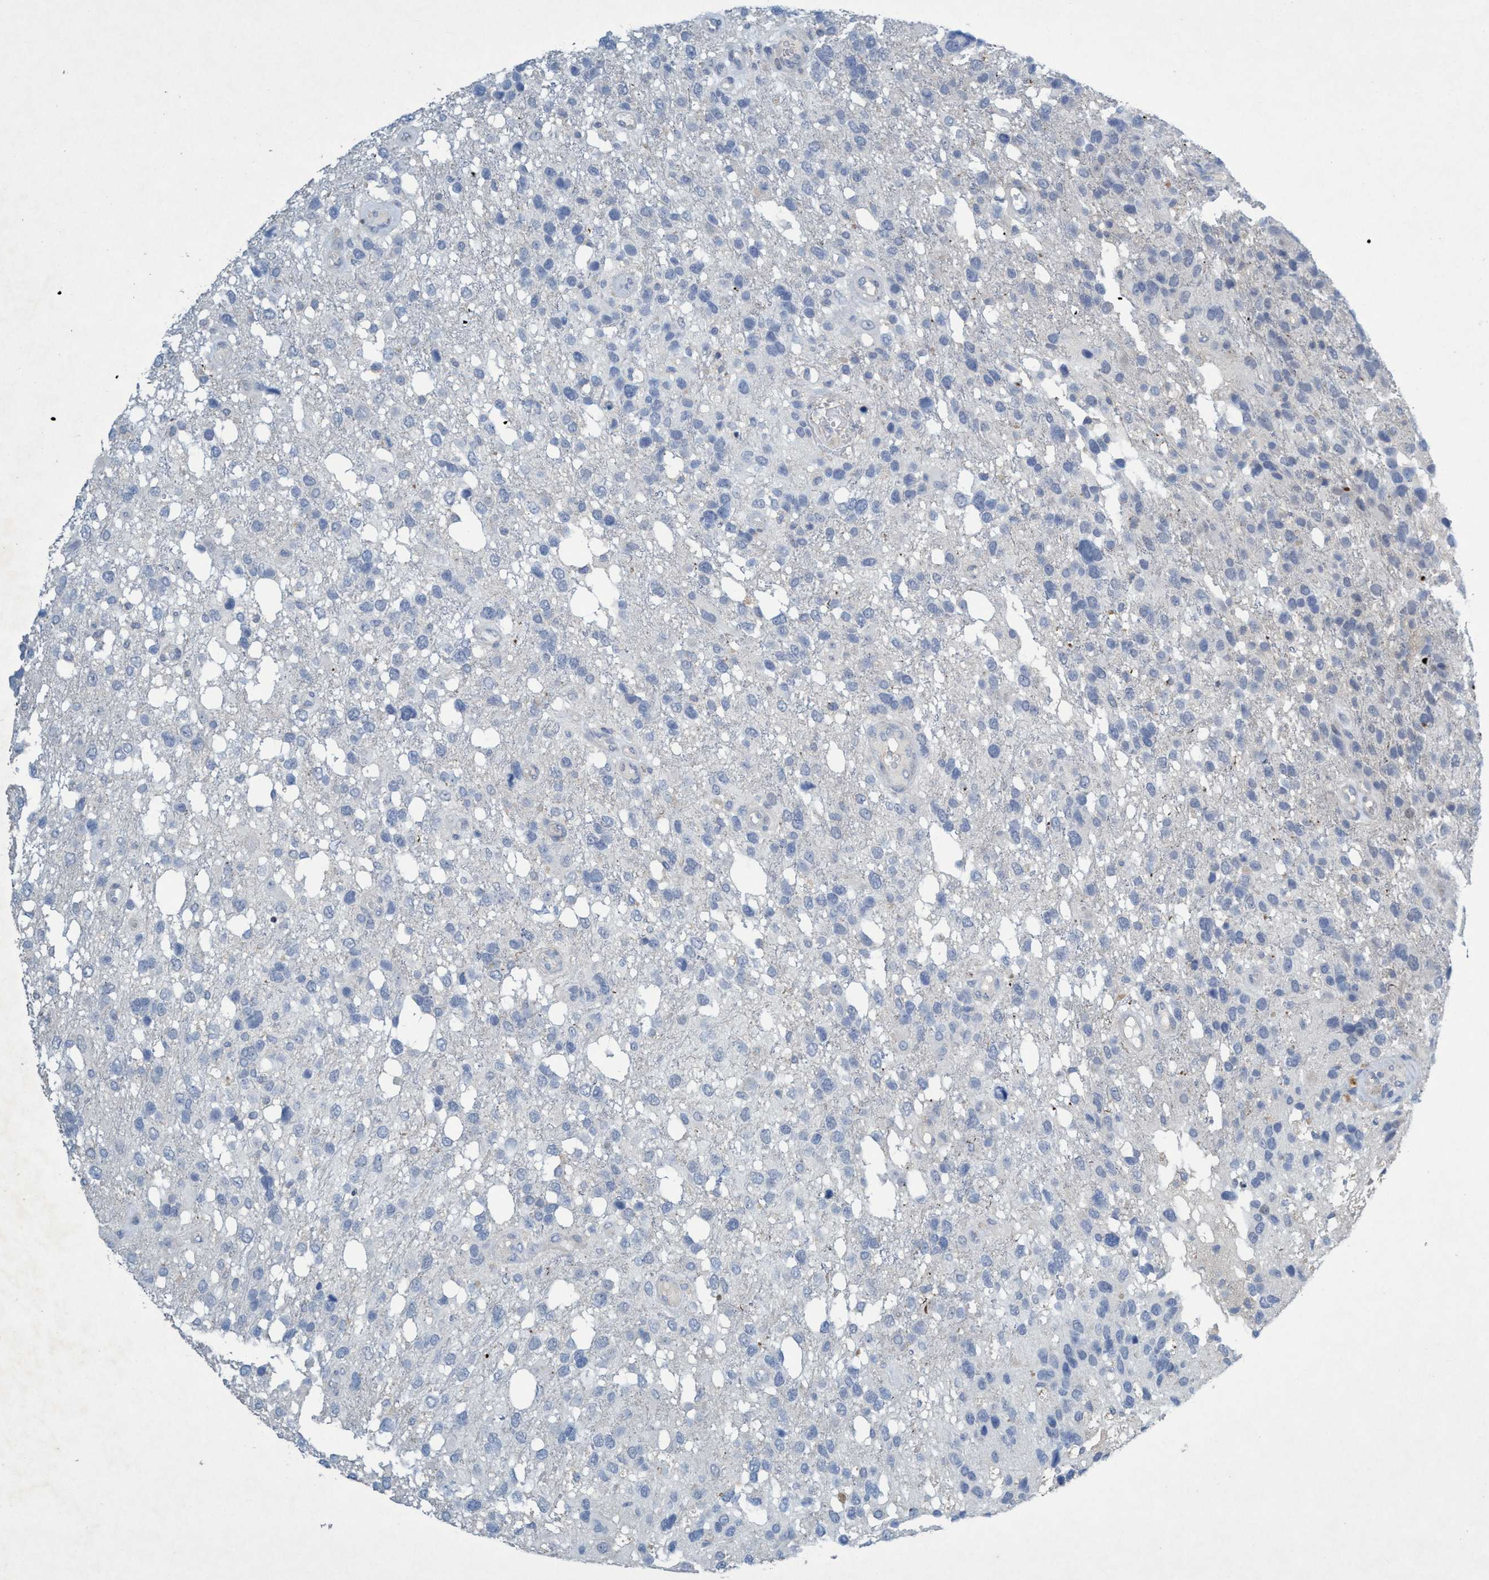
{"staining": {"intensity": "negative", "quantity": "none", "location": "none"}, "tissue": "glioma", "cell_type": "Tumor cells", "image_type": "cancer", "snomed": [{"axis": "morphology", "description": "Glioma, malignant, High grade"}, {"axis": "topography", "description": "Brain"}], "caption": "A photomicrograph of human malignant glioma (high-grade) is negative for staining in tumor cells.", "gene": "RNF208", "patient": {"sex": "female", "age": 58}}